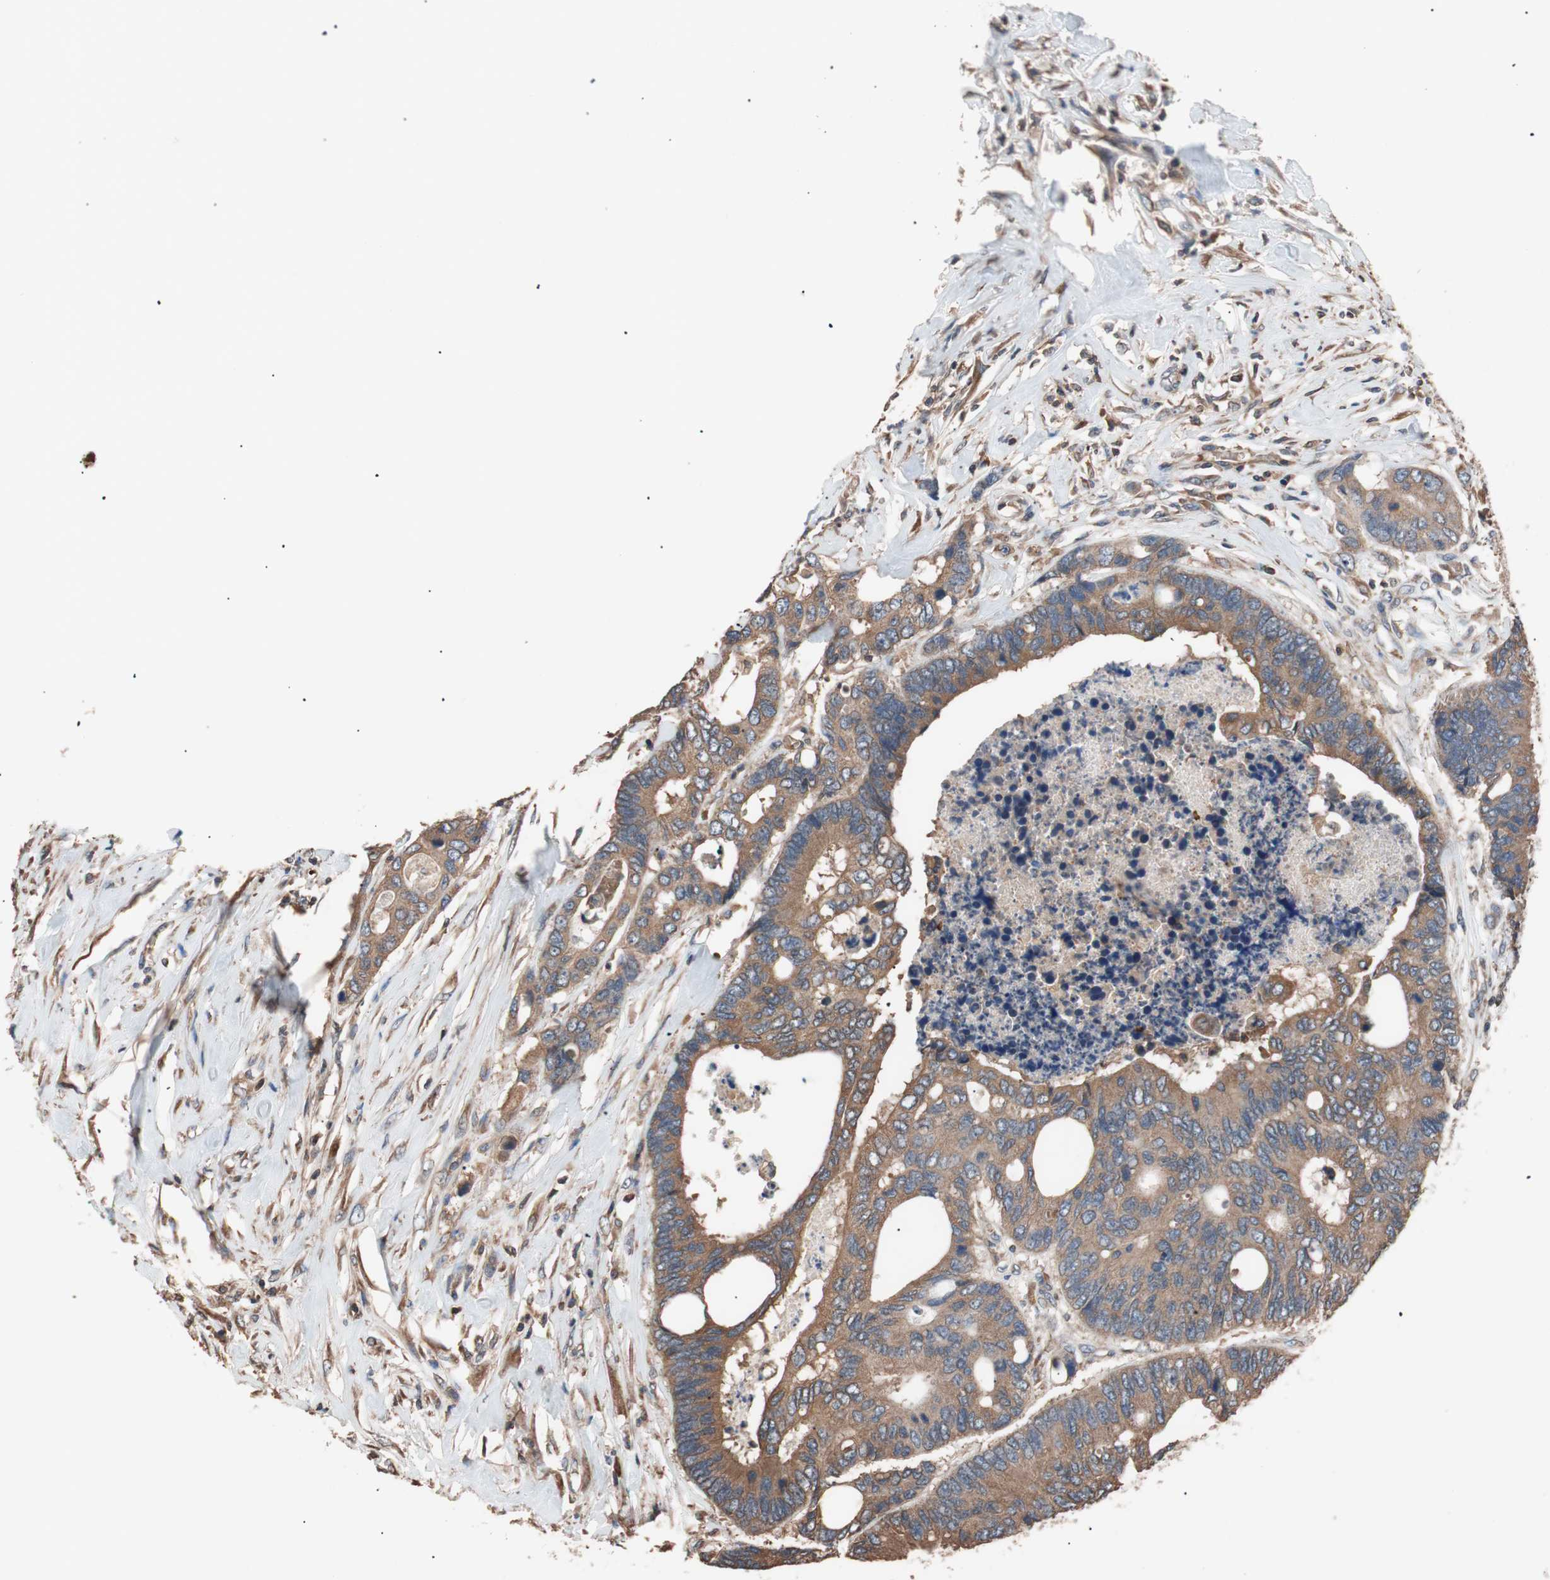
{"staining": {"intensity": "moderate", "quantity": ">75%", "location": "cytoplasmic/membranous"}, "tissue": "colorectal cancer", "cell_type": "Tumor cells", "image_type": "cancer", "snomed": [{"axis": "morphology", "description": "Adenocarcinoma, NOS"}, {"axis": "topography", "description": "Rectum"}], "caption": "An image showing moderate cytoplasmic/membranous staining in approximately >75% of tumor cells in colorectal adenocarcinoma, as visualized by brown immunohistochemical staining.", "gene": "GLYCTK", "patient": {"sex": "male", "age": 55}}